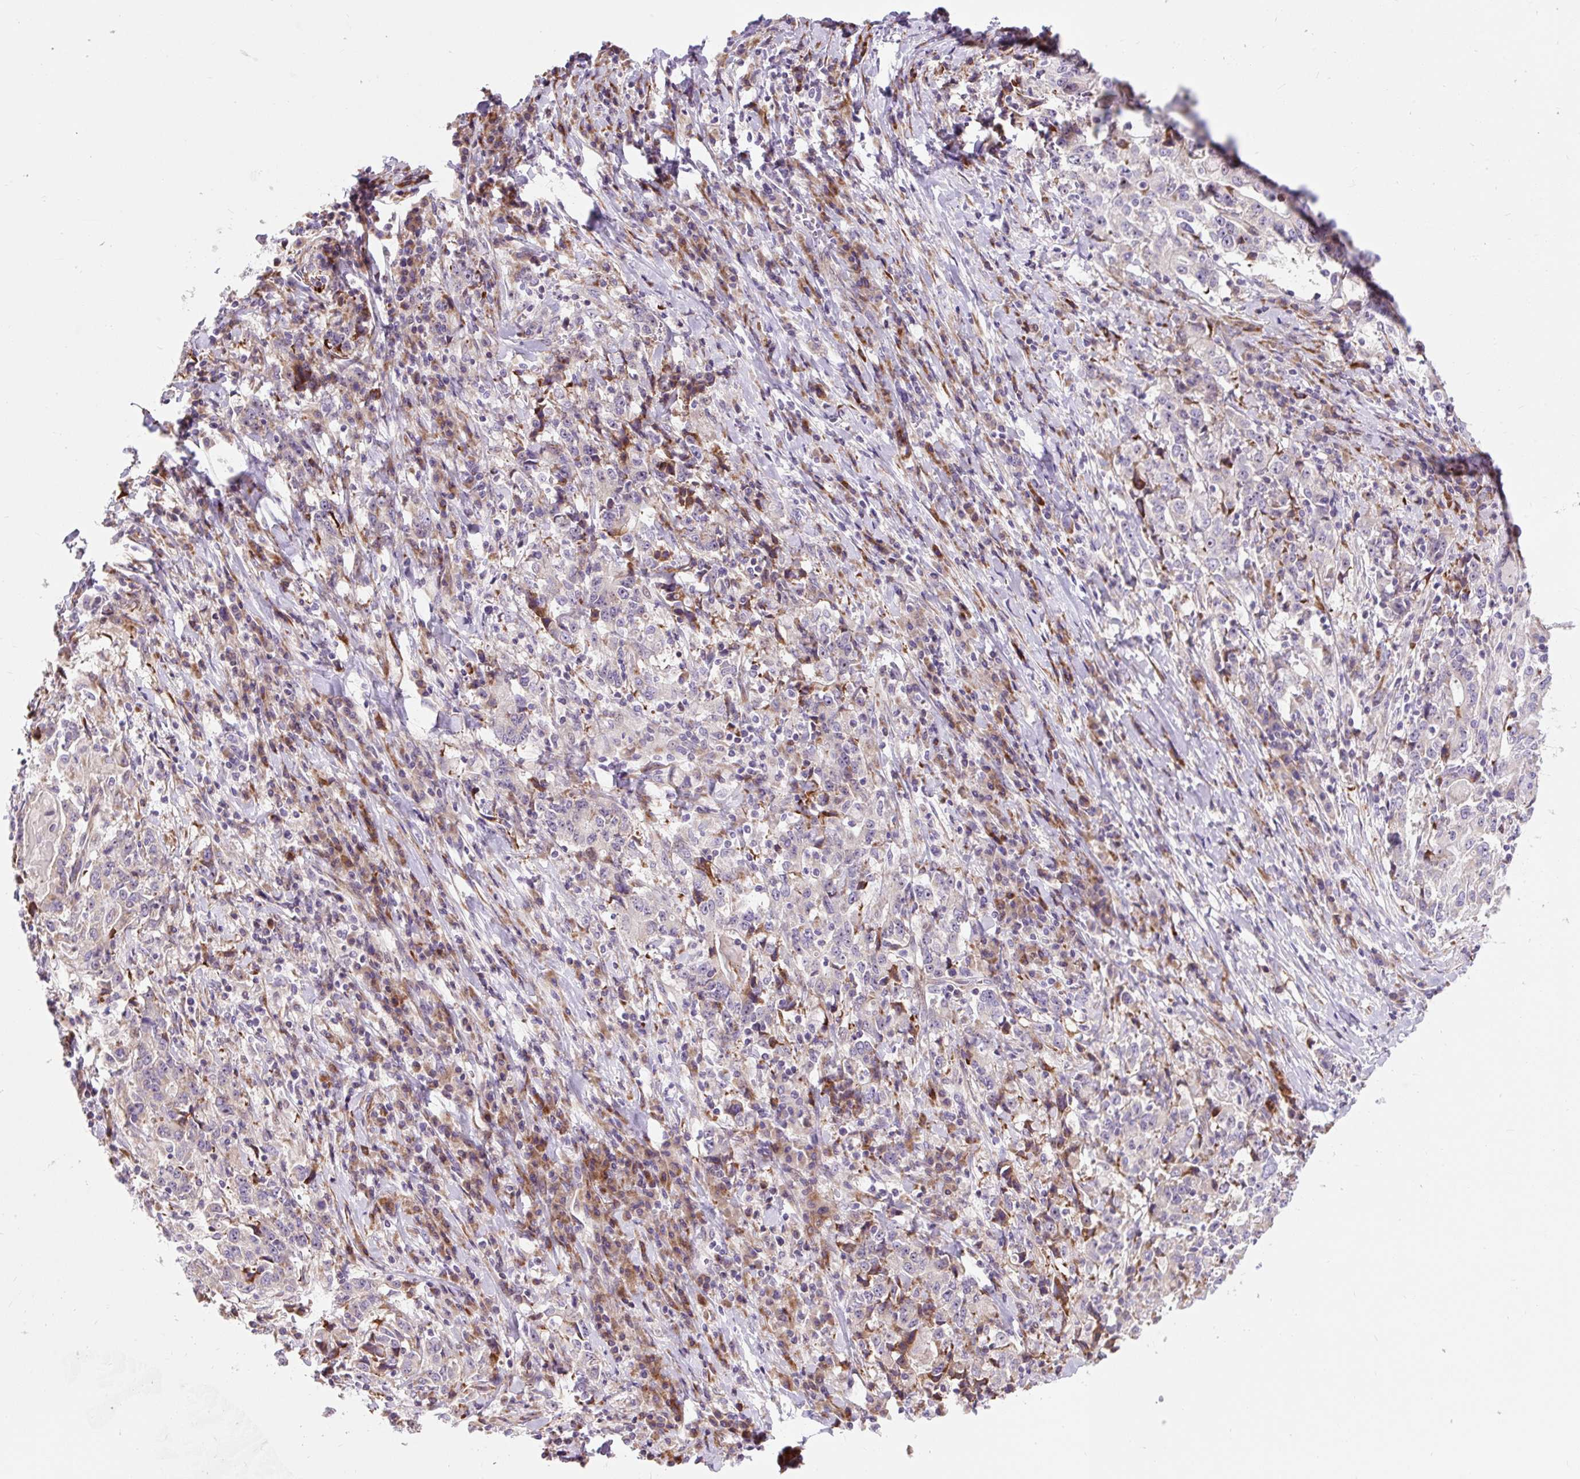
{"staining": {"intensity": "negative", "quantity": "none", "location": "none"}, "tissue": "stomach cancer", "cell_type": "Tumor cells", "image_type": "cancer", "snomed": [{"axis": "morphology", "description": "Normal tissue, NOS"}, {"axis": "morphology", "description": "Adenocarcinoma, NOS"}, {"axis": "topography", "description": "Stomach, upper"}, {"axis": "topography", "description": "Stomach"}], "caption": "The histopathology image displays no staining of tumor cells in stomach adenocarcinoma.", "gene": "CISD3", "patient": {"sex": "male", "age": 59}}